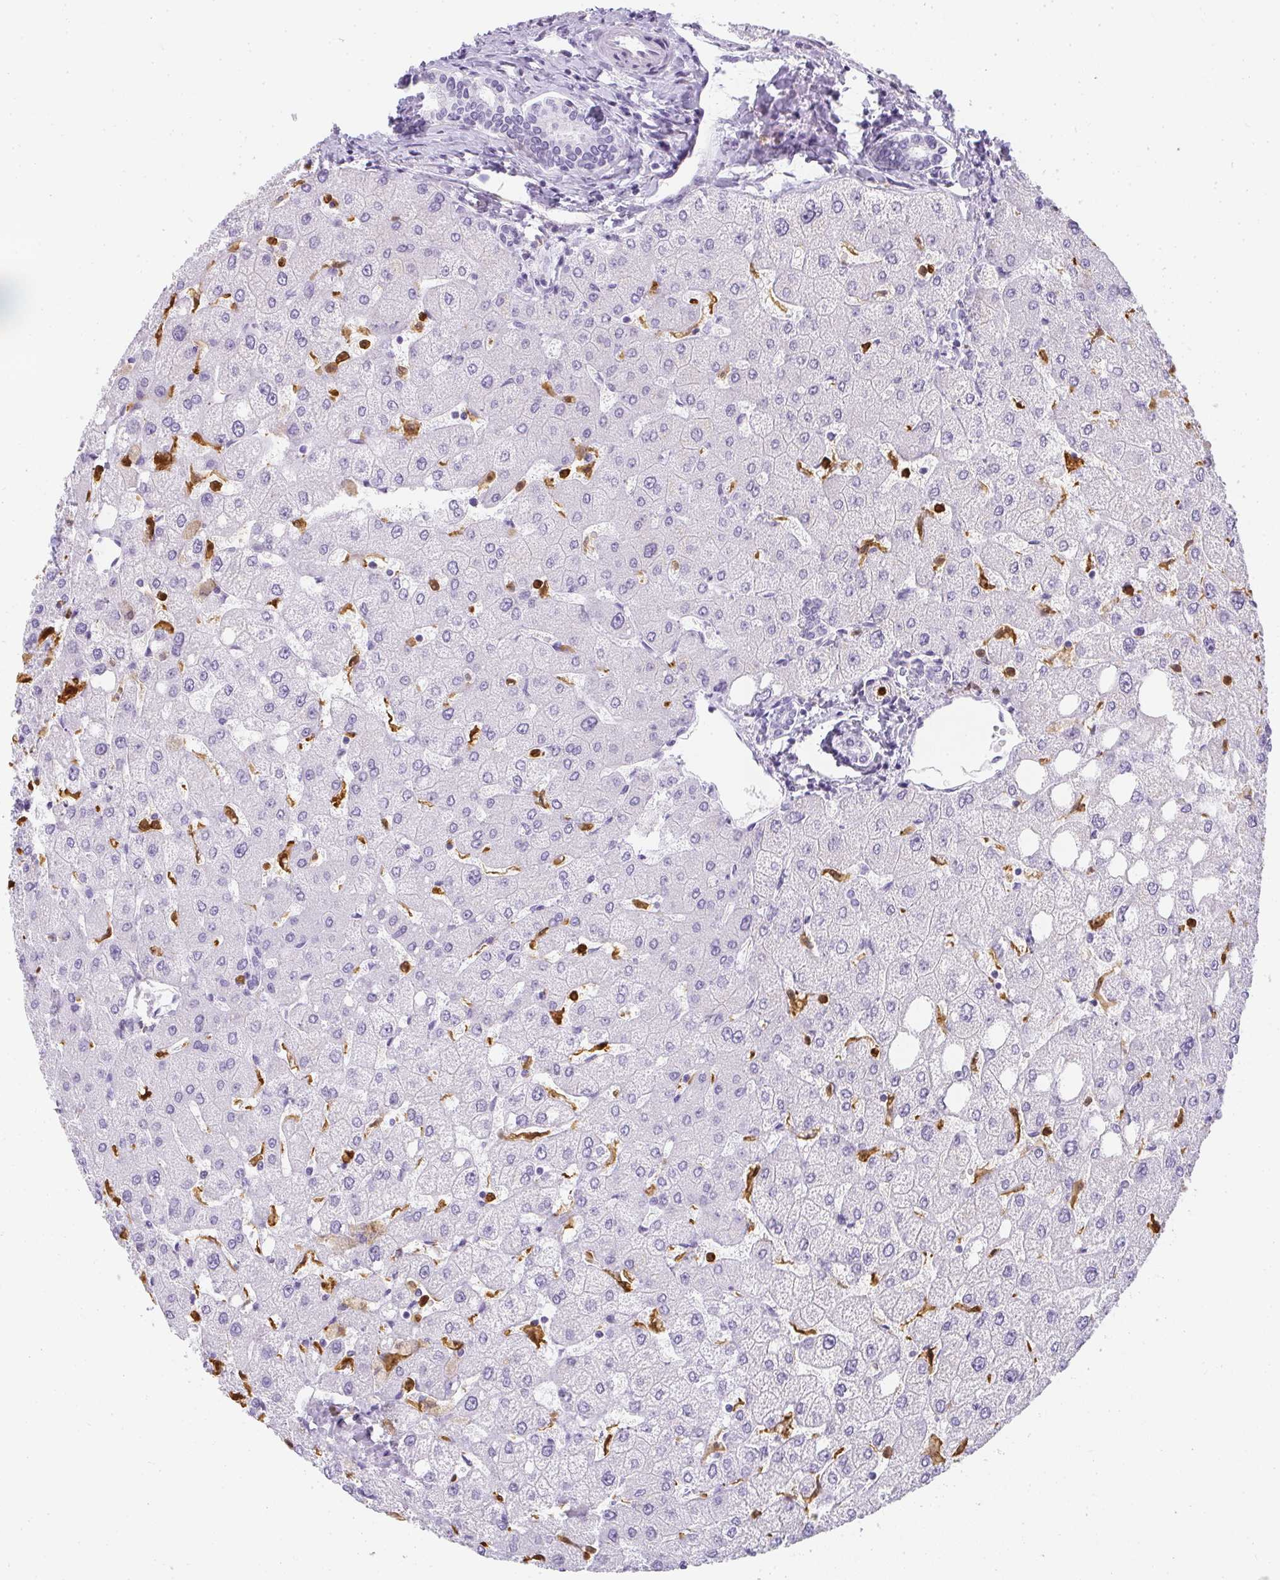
{"staining": {"intensity": "negative", "quantity": "none", "location": "none"}, "tissue": "liver", "cell_type": "Cholangiocytes", "image_type": "normal", "snomed": [{"axis": "morphology", "description": "Normal tissue, NOS"}, {"axis": "topography", "description": "Liver"}], "caption": "Immunohistochemistry (IHC) image of benign human liver stained for a protein (brown), which reveals no positivity in cholangiocytes. (DAB (3,3'-diaminobenzidine) immunohistochemistry visualized using brightfield microscopy, high magnification).", "gene": "HK3", "patient": {"sex": "female", "age": 54}}